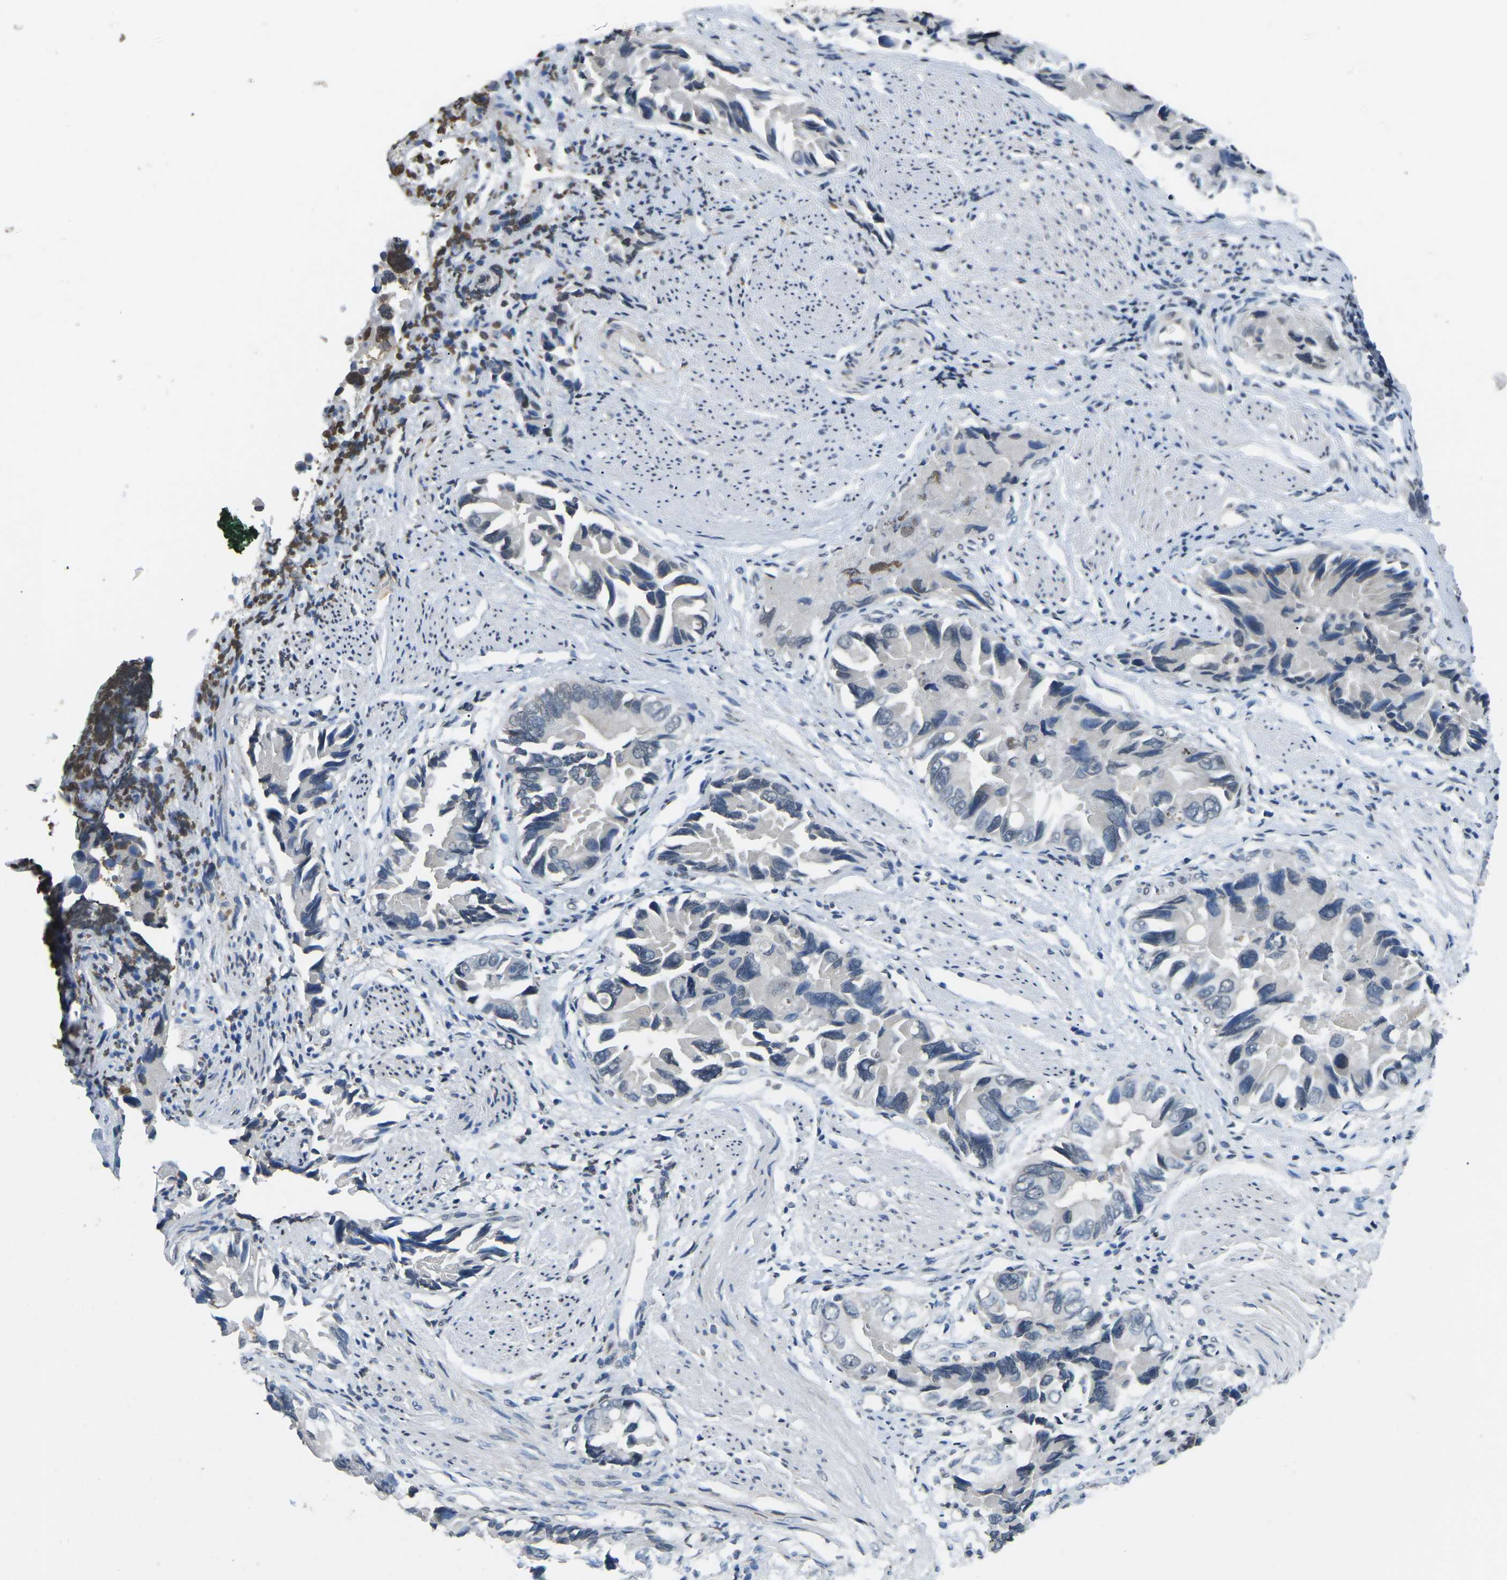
{"staining": {"intensity": "negative", "quantity": "none", "location": "none"}, "tissue": "liver cancer", "cell_type": "Tumor cells", "image_type": "cancer", "snomed": [{"axis": "morphology", "description": "Cholangiocarcinoma"}, {"axis": "topography", "description": "Liver"}], "caption": "DAB immunohistochemical staining of human cholangiocarcinoma (liver) demonstrates no significant positivity in tumor cells. (DAB immunohistochemistry, high magnification).", "gene": "SCNN1B", "patient": {"sex": "female", "age": 79}}